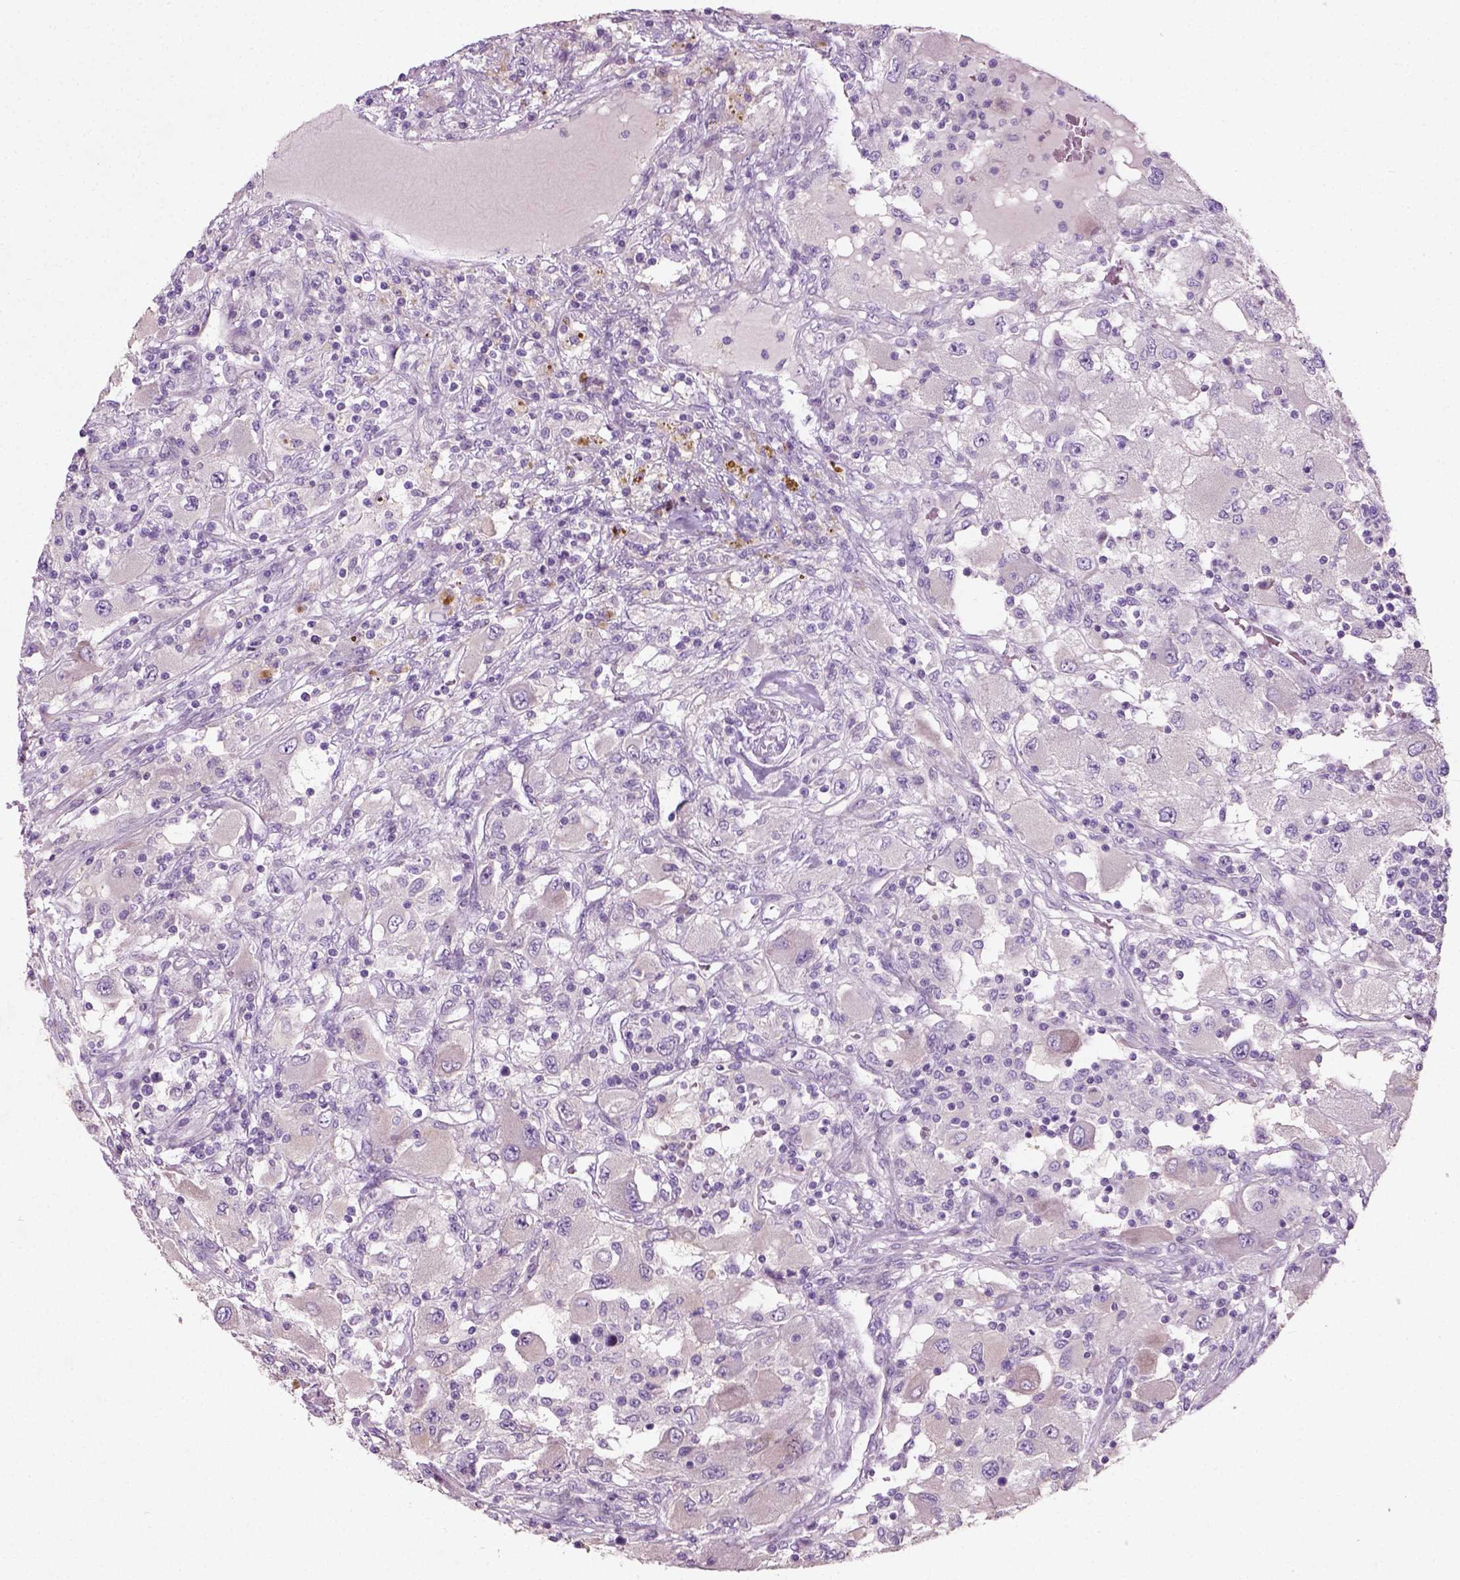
{"staining": {"intensity": "negative", "quantity": "none", "location": "none"}, "tissue": "renal cancer", "cell_type": "Tumor cells", "image_type": "cancer", "snomed": [{"axis": "morphology", "description": "Adenocarcinoma, NOS"}, {"axis": "topography", "description": "Kidney"}], "caption": "Human renal cancer (adenocarcinoma) stained for a protein using immunohistochemistry (IHC) reveals no positivity in tumor cells.", "gene": "PKP3", "patient": {"sex": "female", "age": 67}}